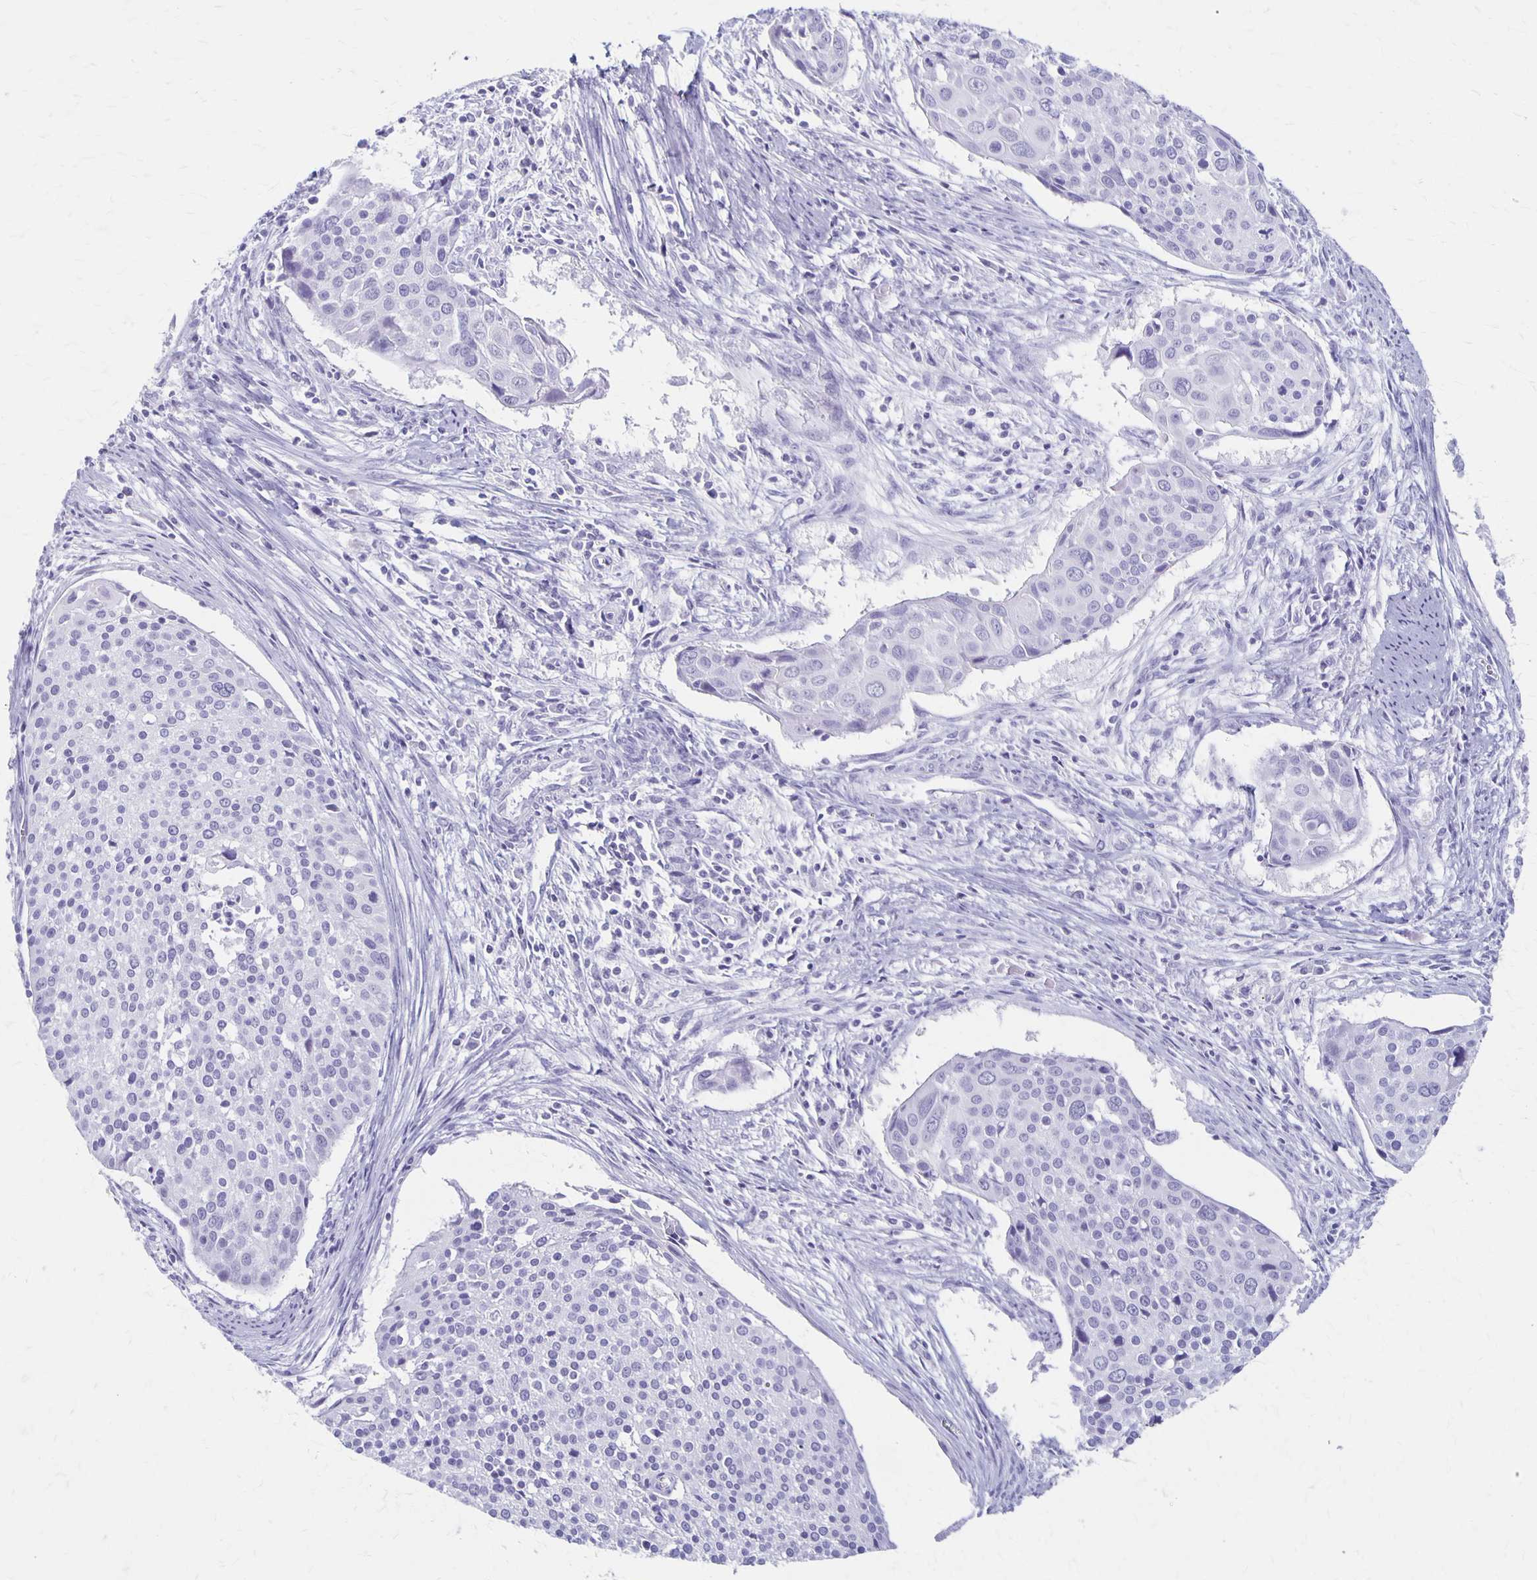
{"staining": {"intensity": "negative", "quantity": "none", "location": "none"}, "tissue": "cervical cancer", "cell_type": "Tumor cells", "image_type": "cancer", "snomed": [{"axis": "morphology", "description": "Squamous cell carcinoma, NOS"}, {"axis": "topography", "description": "Cervix"}], "caption": "Tumor cells are negative for brown protein staining in squamous cell carcinoma (cervical).", "gene": "MAGEC2", "patient": {"sex": "female", "age": 39}}